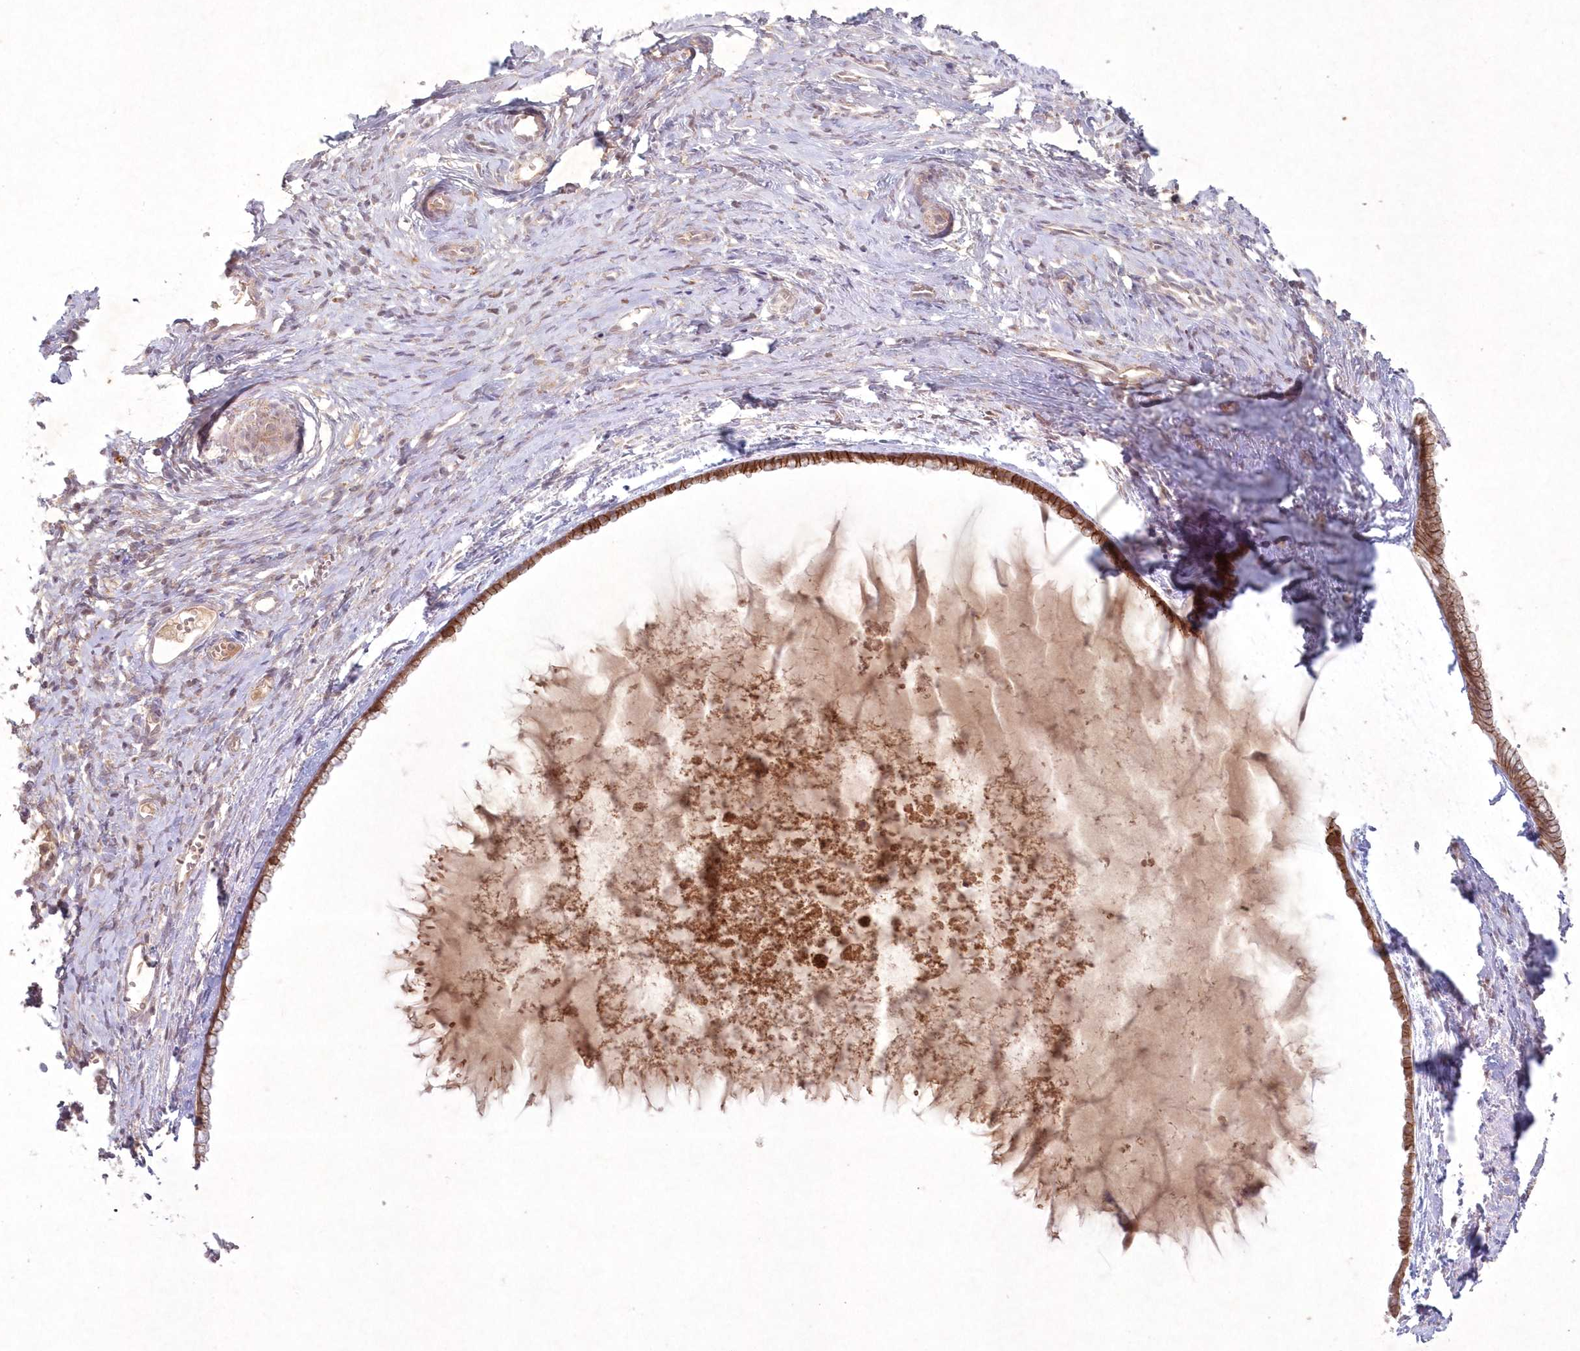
{"staining": {"intensity": "moderate", "quantity": ">75%", "location": "cytoplasmic/membranous,nuclear"}, "tissue": "cervix", "cell_type": "Glandular cells", "image_type": "normal", "snomed": [{"axis": "morphology", "description": "Normal tissue, NOS"}, {"axis": "topography", "description": "Cervix"}], "caption": "Moderate cytoplasmic/membranous,nuclear positivity is appreciated in about >75% of glandular cells in benign cervix.", "gene": "TOGARAM2", "patient": {"sex": "female", "age": 75}}